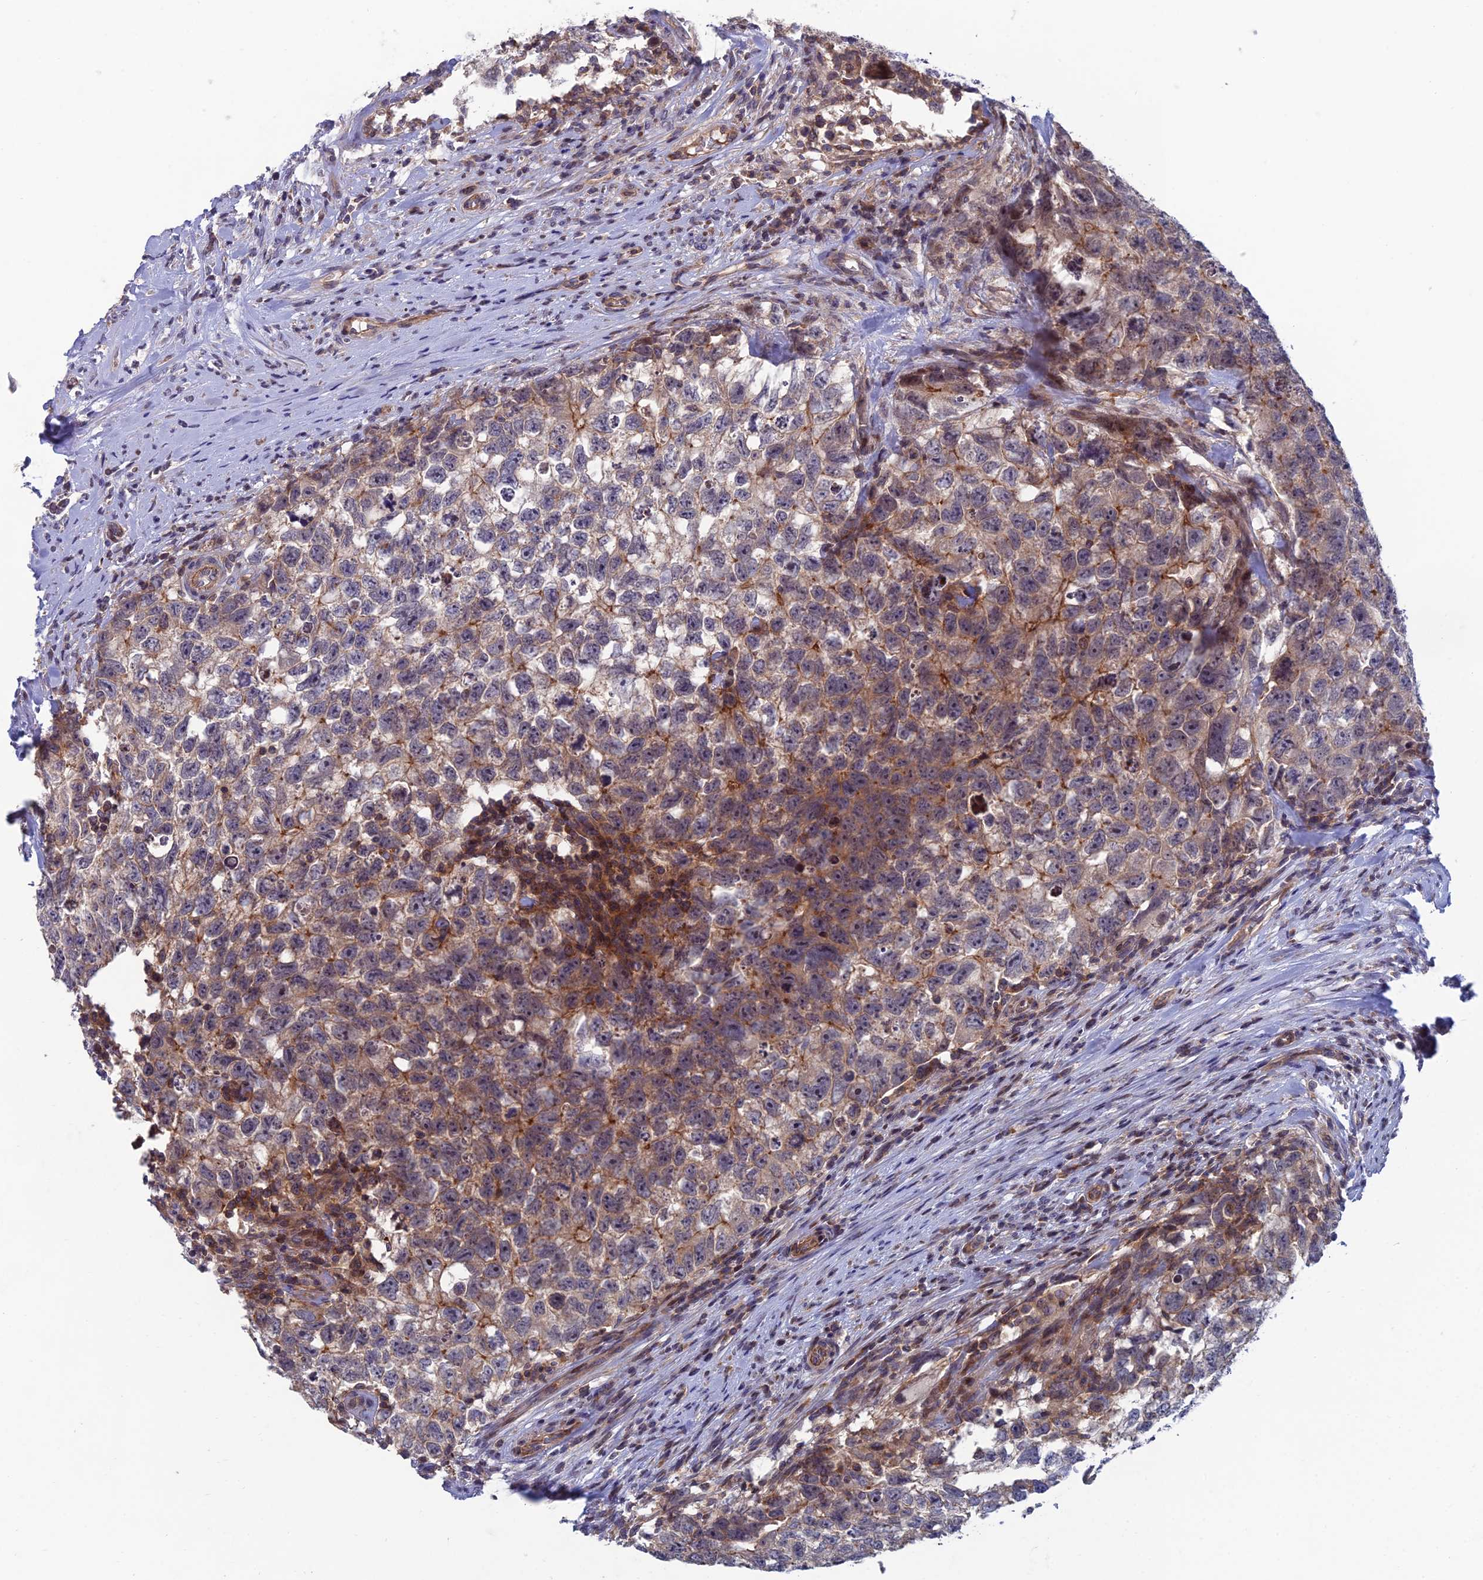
{"staining": {"intensity": "moderate", "quantity": "<25%", "location": "cytoplasmic/membranous"}, "tissue": "testis cancer", "cell_type": "Tumor cells", "image_type": "cancer", "snomed": [{"axis": "morphology", "description": "Seminoma, NOS"}, {"axis": "morphology", "description": "Carcinoma, Embryonal, NOS"}, {"axis": "topography", "description": "Testis"}], "caption": "Immunohistochemical staining of seminoma (testis) displays low levels of moderate cytoplasmic/membranous protein staining in about <25% of tumor cells.", "gene": "USP37", "patient": {"sex": "male", "age": 29}}